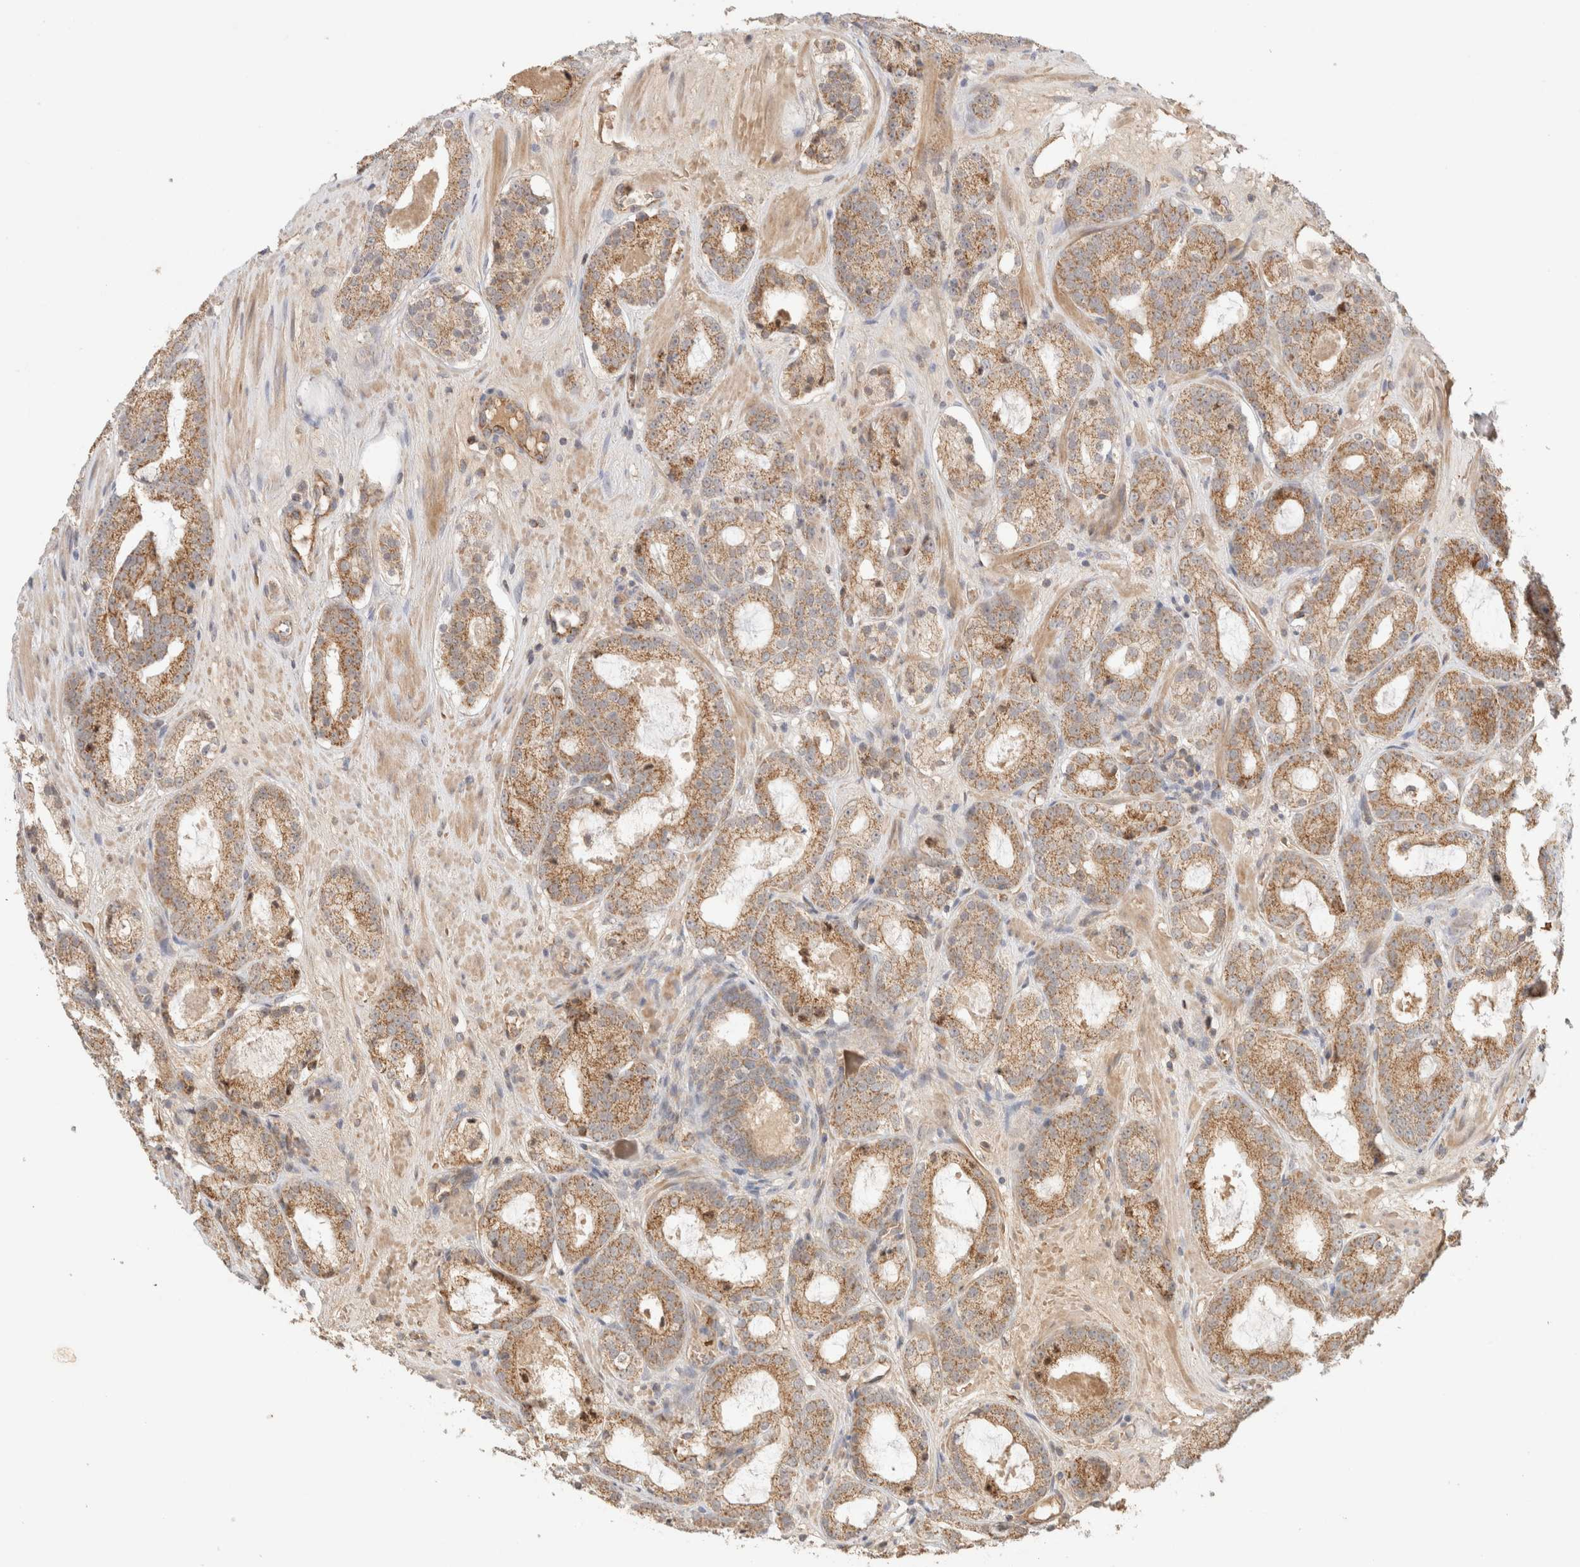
{"staining": {"intensity": "moderate", "quantity": ">75%", "location": "cytoplasmic/membranous"}, "tissue": "prostate cancer", "cell_type": "Tumor cells", "image_type": "cancer", "snomed": [{"axis": "morphology", "description": "Adenocarcinoma, Low grade"}, {"axis": "topography", "description": "Prostate"}], "caption": "The histopathology image reveals immunohistochemical staining of prostate adenocarcinoma (low-grade). There is moderate cytoplasmic/membranous expression is seen in approximately >75% of tumor cells.", "gene": "MRM3", "patient": {"sex": "male", "age": 69}}